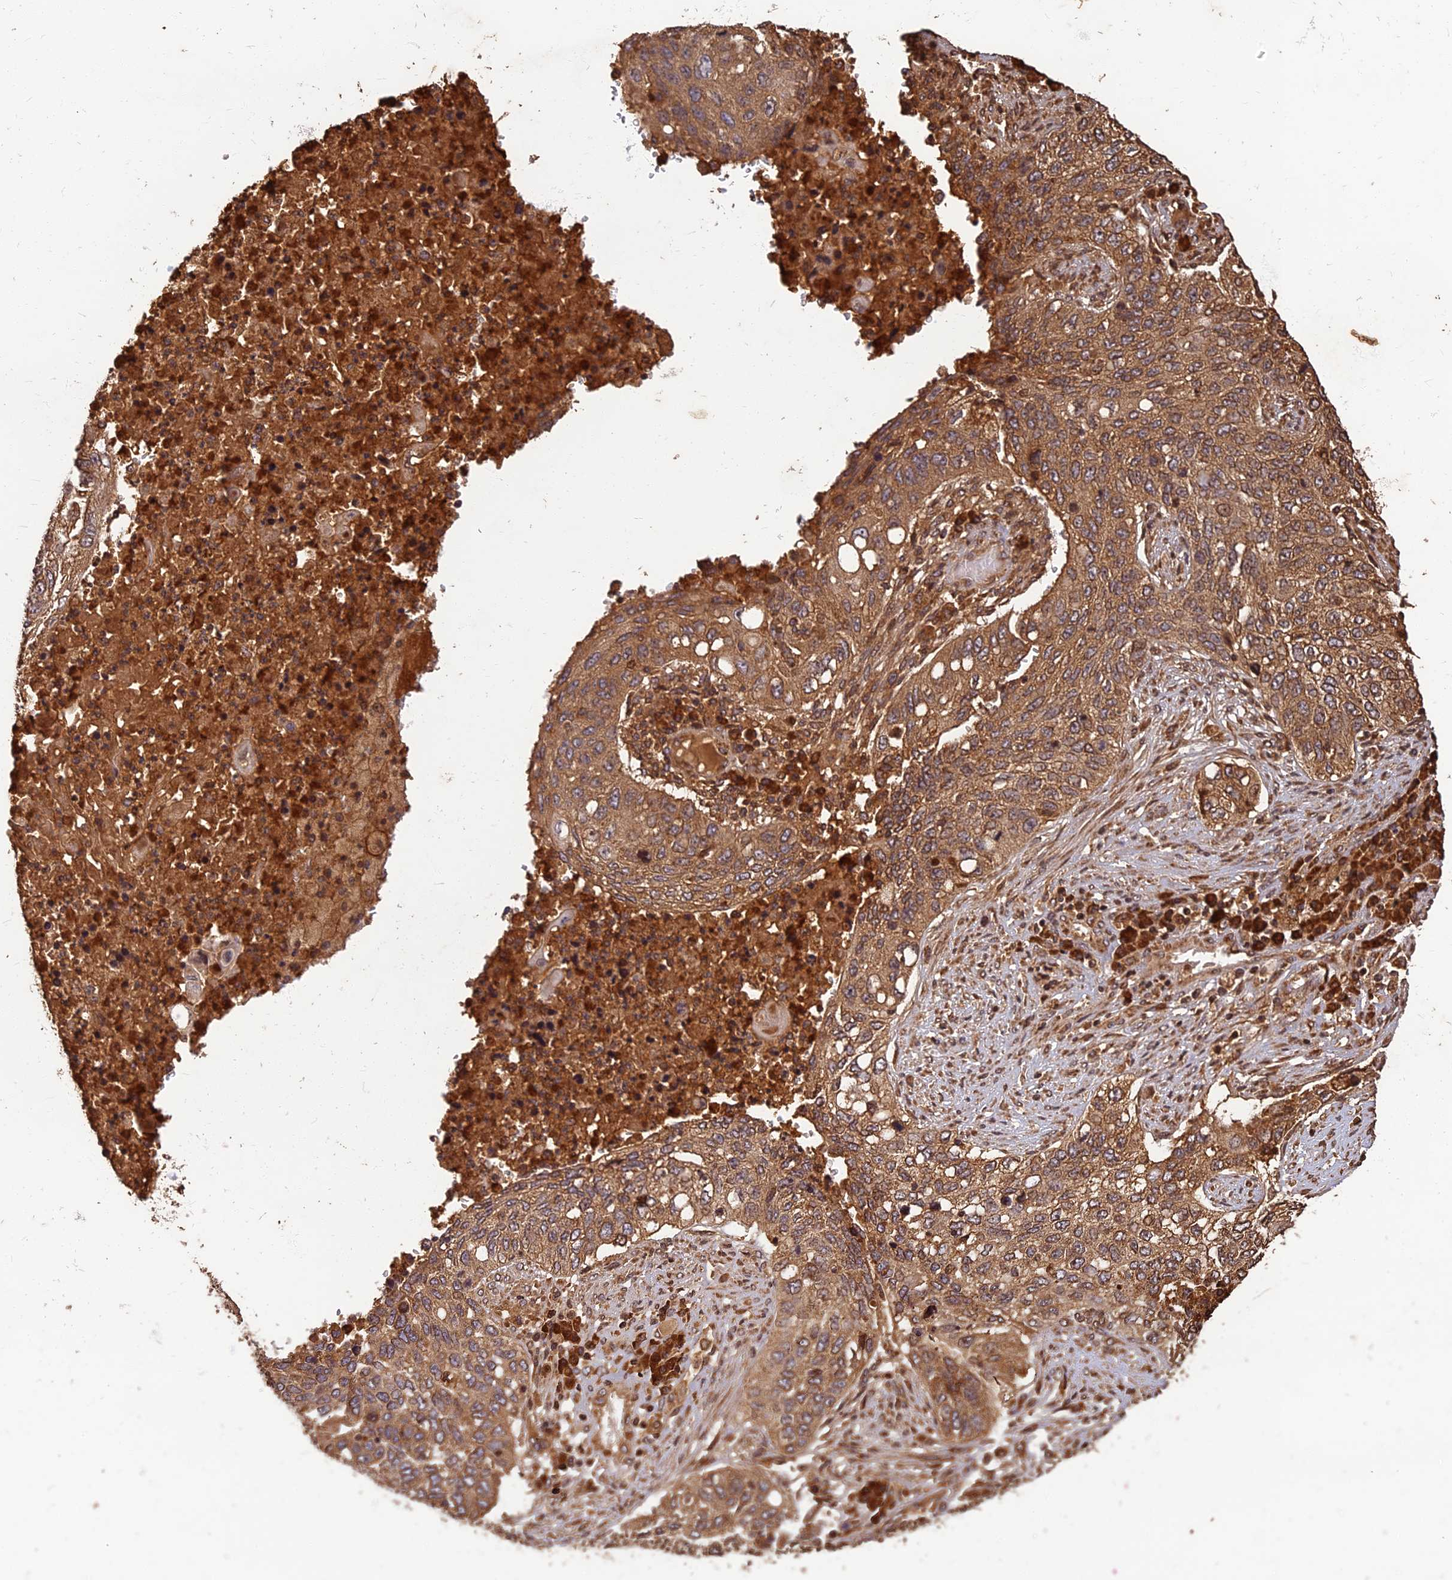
{"staining": {"intensity": "moderate", "quantity": ">75%", "location": "cytoplasmic/membranous"}, "tissue": "lung cancer", "cell_type": "Tumor cells", "image_type": "cancer", "snomed": [{"axis": "morphology", "description": "Squamous cell carcinoma, NOS"}, {"axis": "topography", "description": "Lung"}], "caption": "Tumor cells reveal moderate cytoplasmic/membranous staining in approximately >75% of cells in lung squamous cell carcinoma. (DAB (3,3'-diaminobenzidine) IHC with brightfield microscopy, high magnification).", "gene": "CORO1C", "patient": {"sex": "female", "age": 63}}